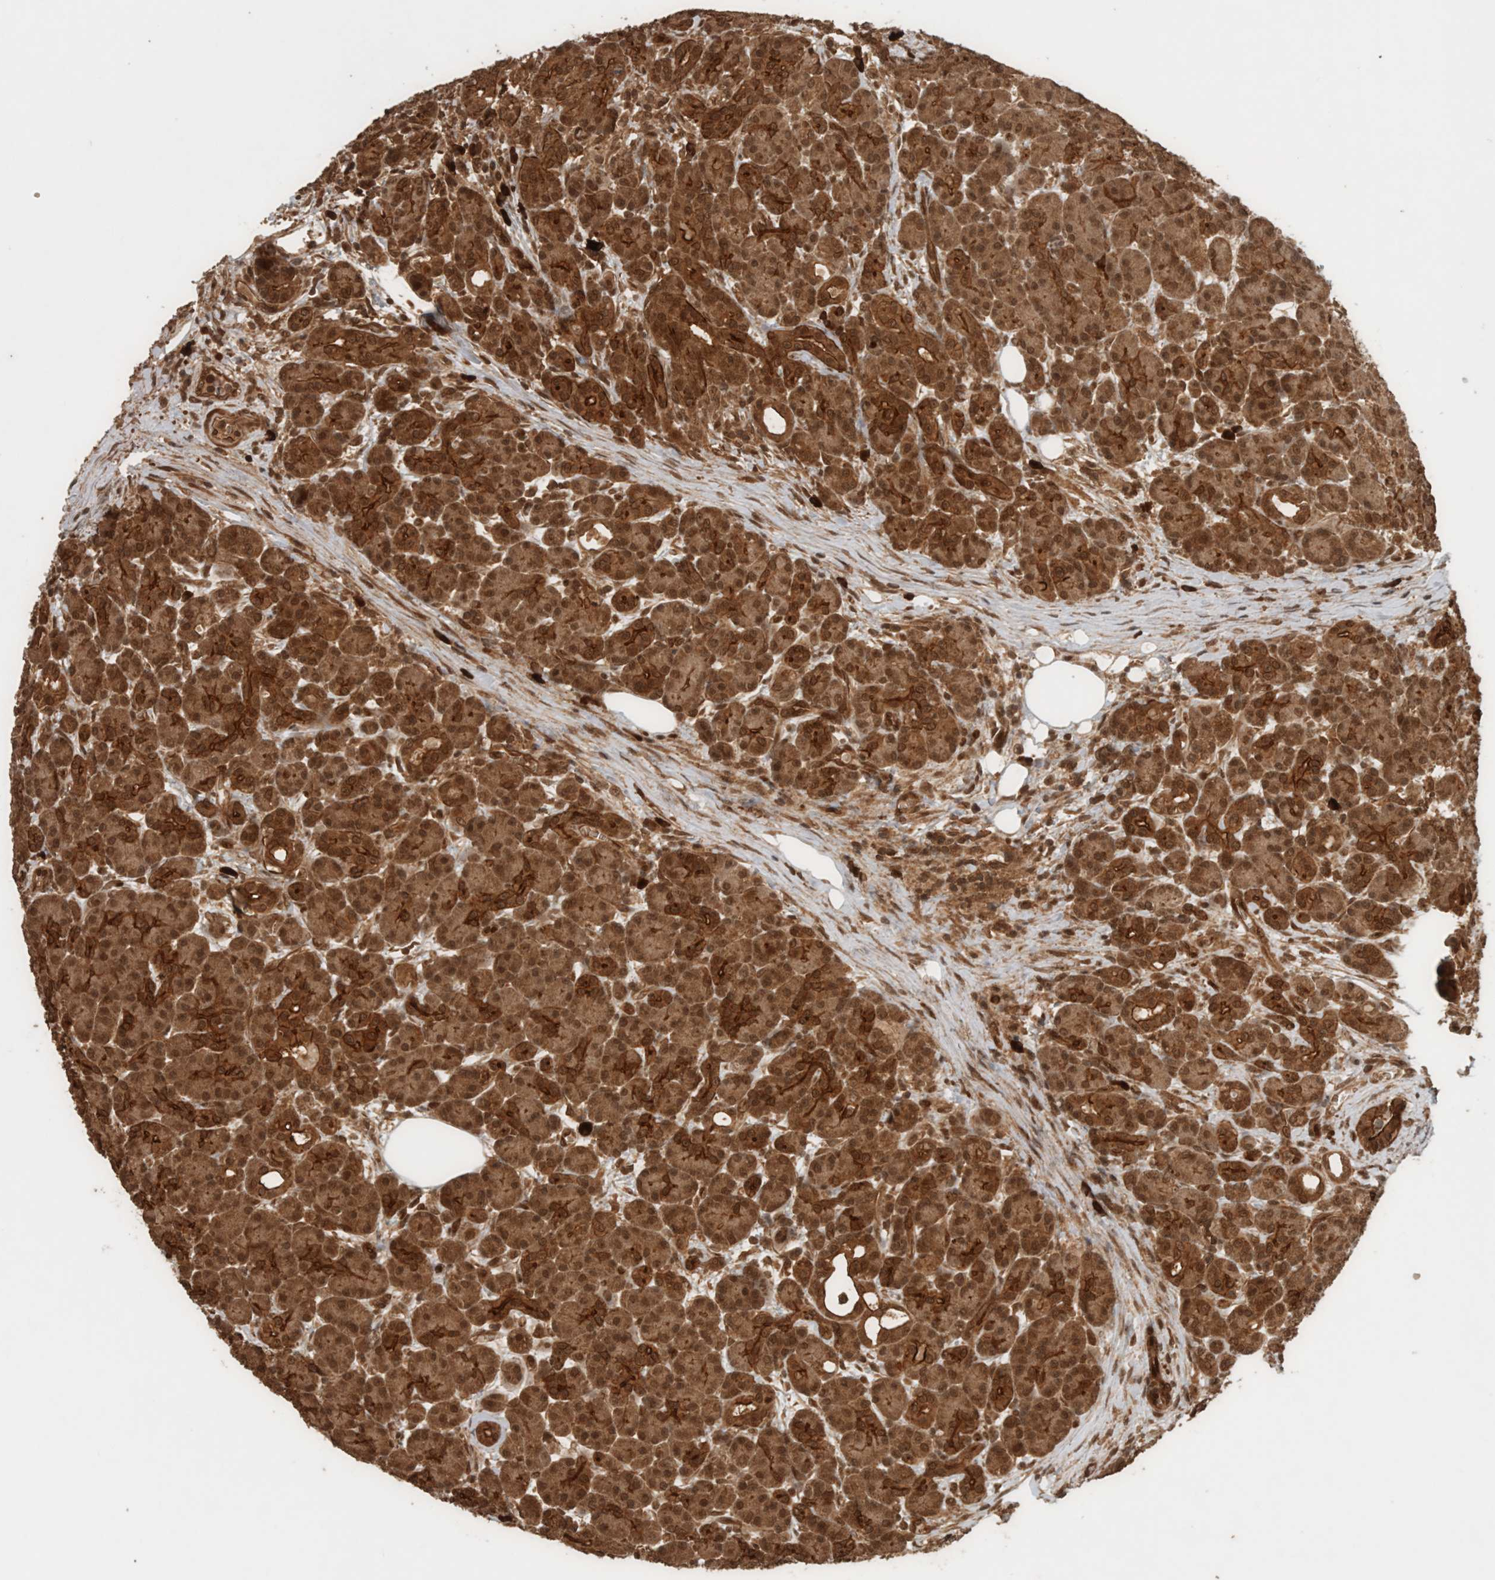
{"staining": {"intensity": "moderate", "quantity": ">75%", "location": "cytoplasmic/membranous,nuclear"}, "tissue": "pancreas", "cell_type": "Exocrine glandular cells", "image_type": "normal", "snomed": [{"axis": "morphology", "description": "Normal tissue, NOS"}, {"axis": "topography", "description": "Pancreas"}], "caption": "Protein staining shows moderate cytoplasmic/membranous,nuclear staining in approximately >75% of exocrine glandular cells in unremarkable pancreas.", "gene": "CNTROB", "patient": {"sex": "male", "age": 63}}